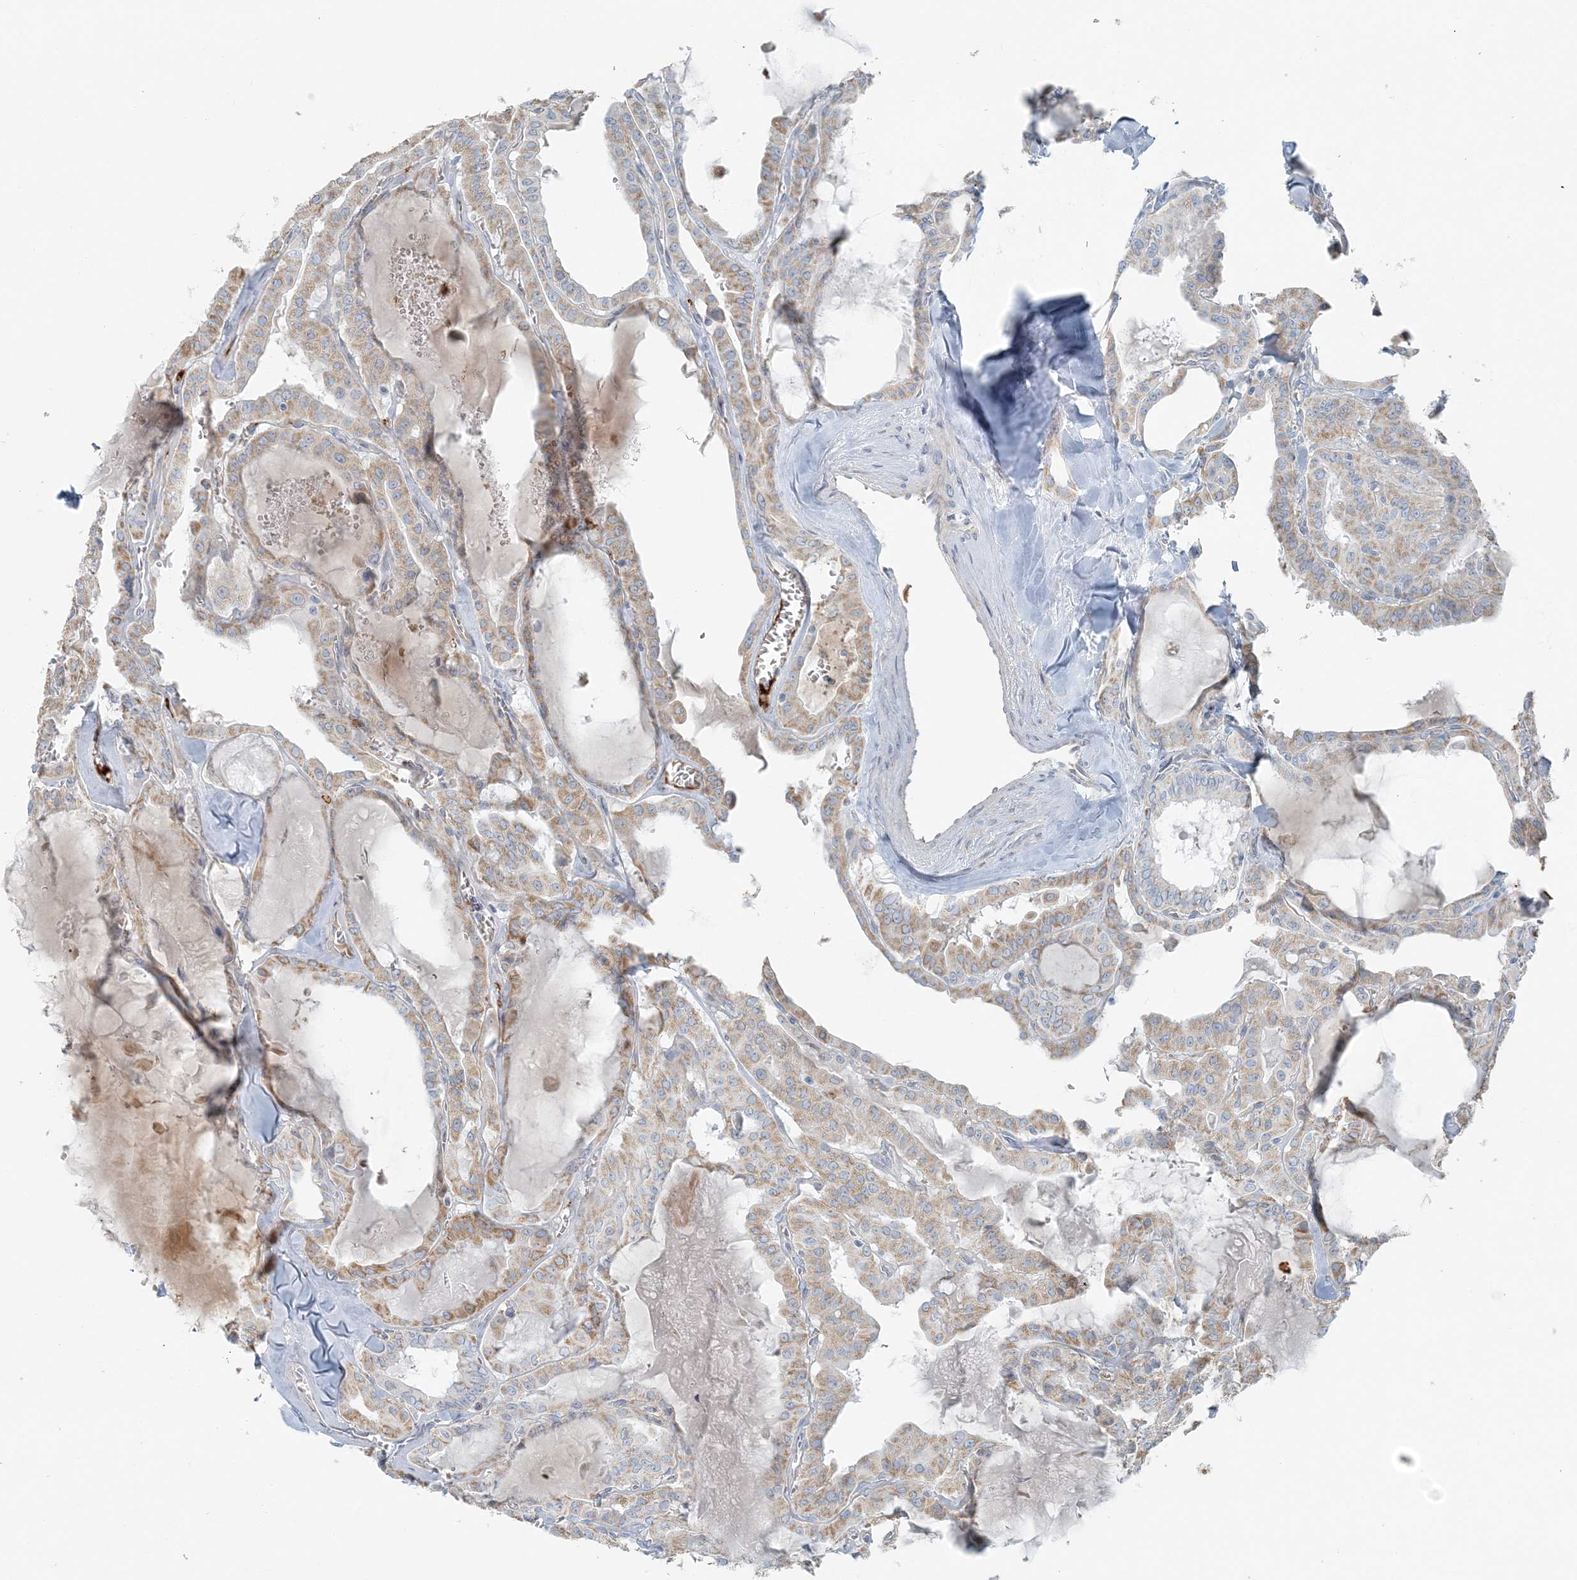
{"staining": {"intensity": "weak", "quantity": "25%-75%", "location": "cytoplasmic/membranous"}, "tissue": "thyroid cancer", "cell_type": "Tumor cells", "image_type": "cancer", "snomed": [{"axis": "morphology", "description": "Papillary adenocarcinoma, NOS"}, {"axis": "topography", "description": "Thyroid gland"}], "caption": "Thyroid cancer (papillary adenocarcinoma) stained for a protein exhibits weak cytoplasmic/membranous positivity in tumor cells. (DAB (3,3'-diaminobenzidine) IHC, brown staining for protein, blue staining for nuclei).", "gene": "SLC22A16", "patient": {"sex": "male", "age": 52}}